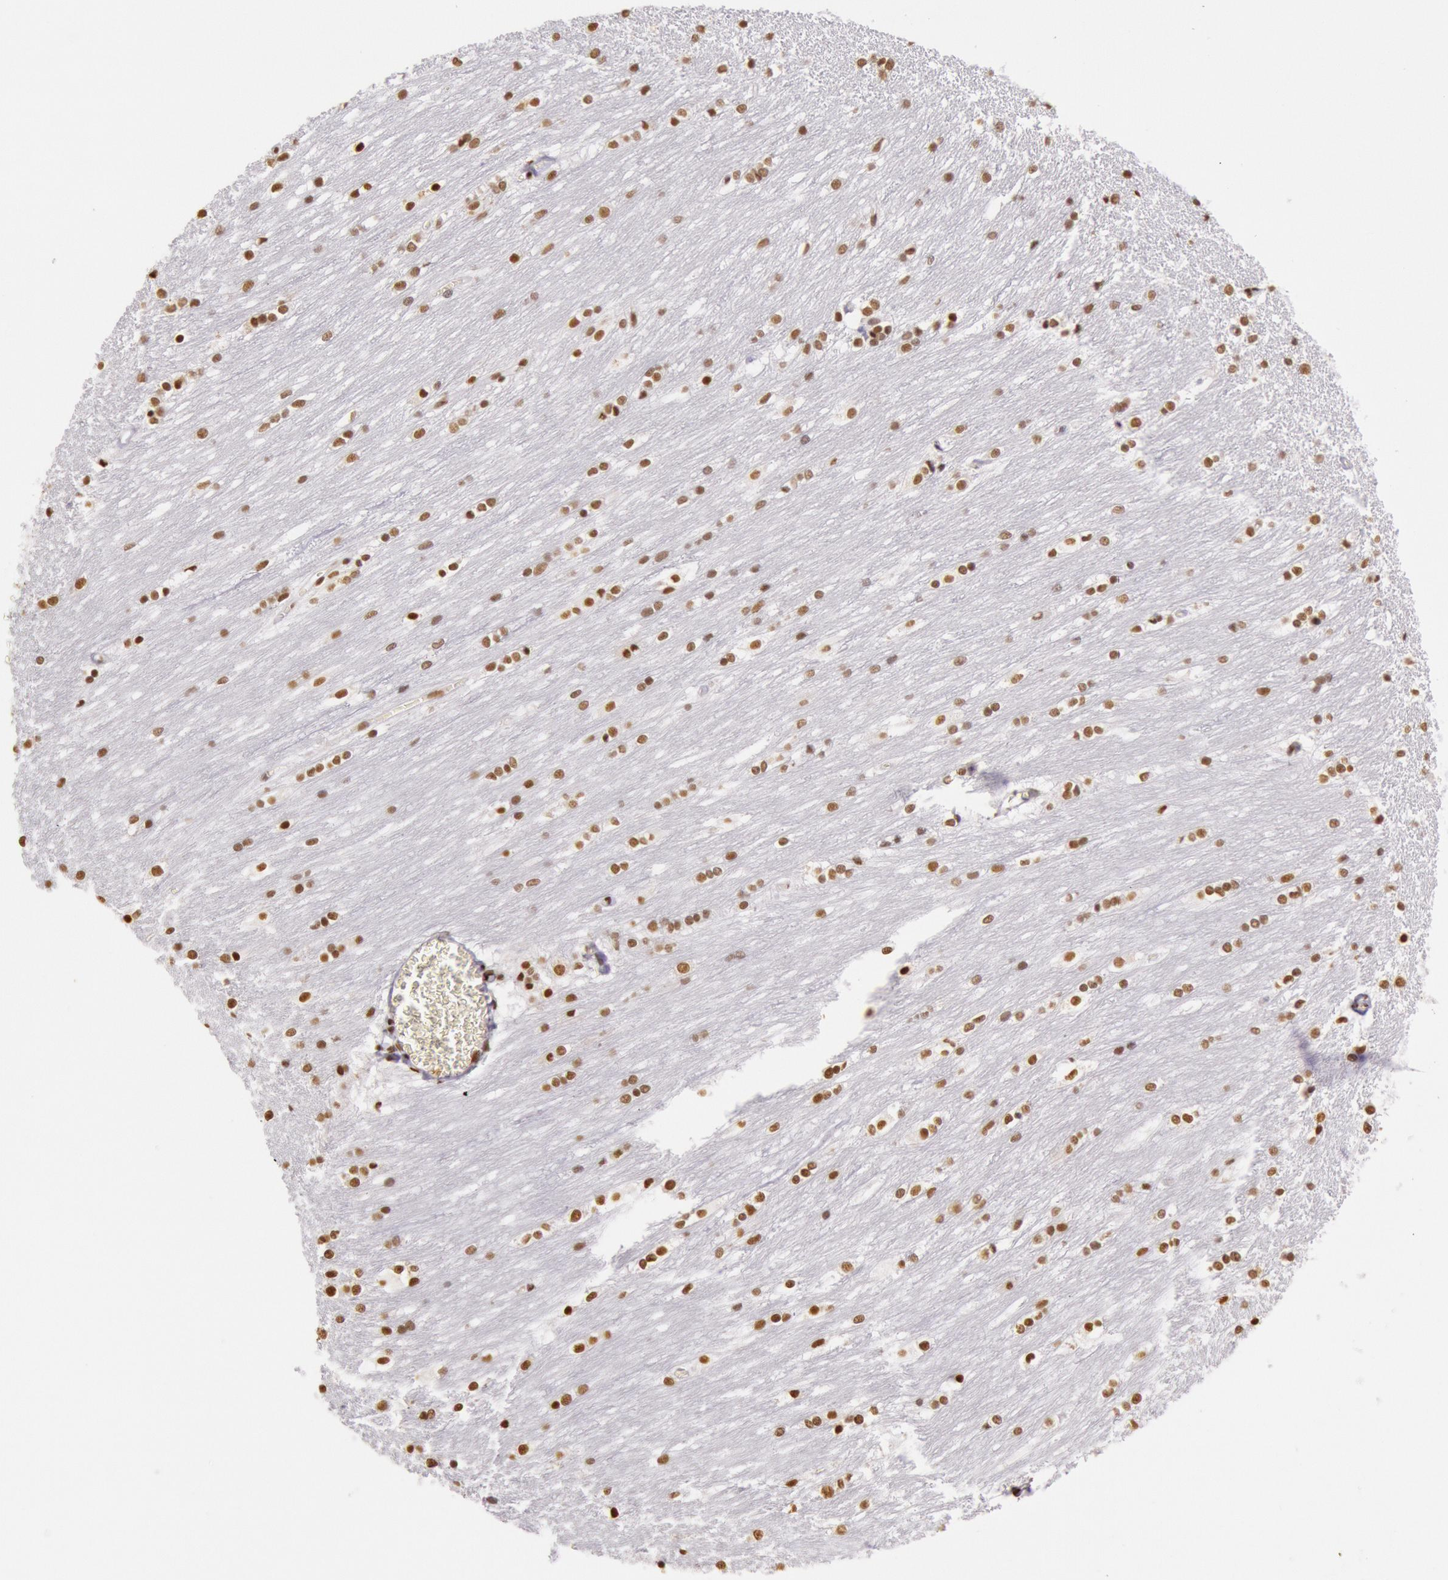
{"staining": {"intensity": "moderate", "quantity": ">75%", "location": "nuclear"}, "tissue": "caudate", "cell_type": "Glial cells", "image_type": "normal", "snomed": [{"axis": "morphology", "description": "Normal tissue, NOS"}, {"axis": "topography", "description": "Lateral ventricle wall"}], "caption": "Immunohistochemical staining of benign caudate shows moderate nuclear protein expression in approximately >75% of glial cells. (Stains: DAB in brown, nuclei in blue, Microscopy: brightfield microscopy at high magnification).", "gene": "HNRNPH1", "patient": {"sex": "female", "age": 19}}